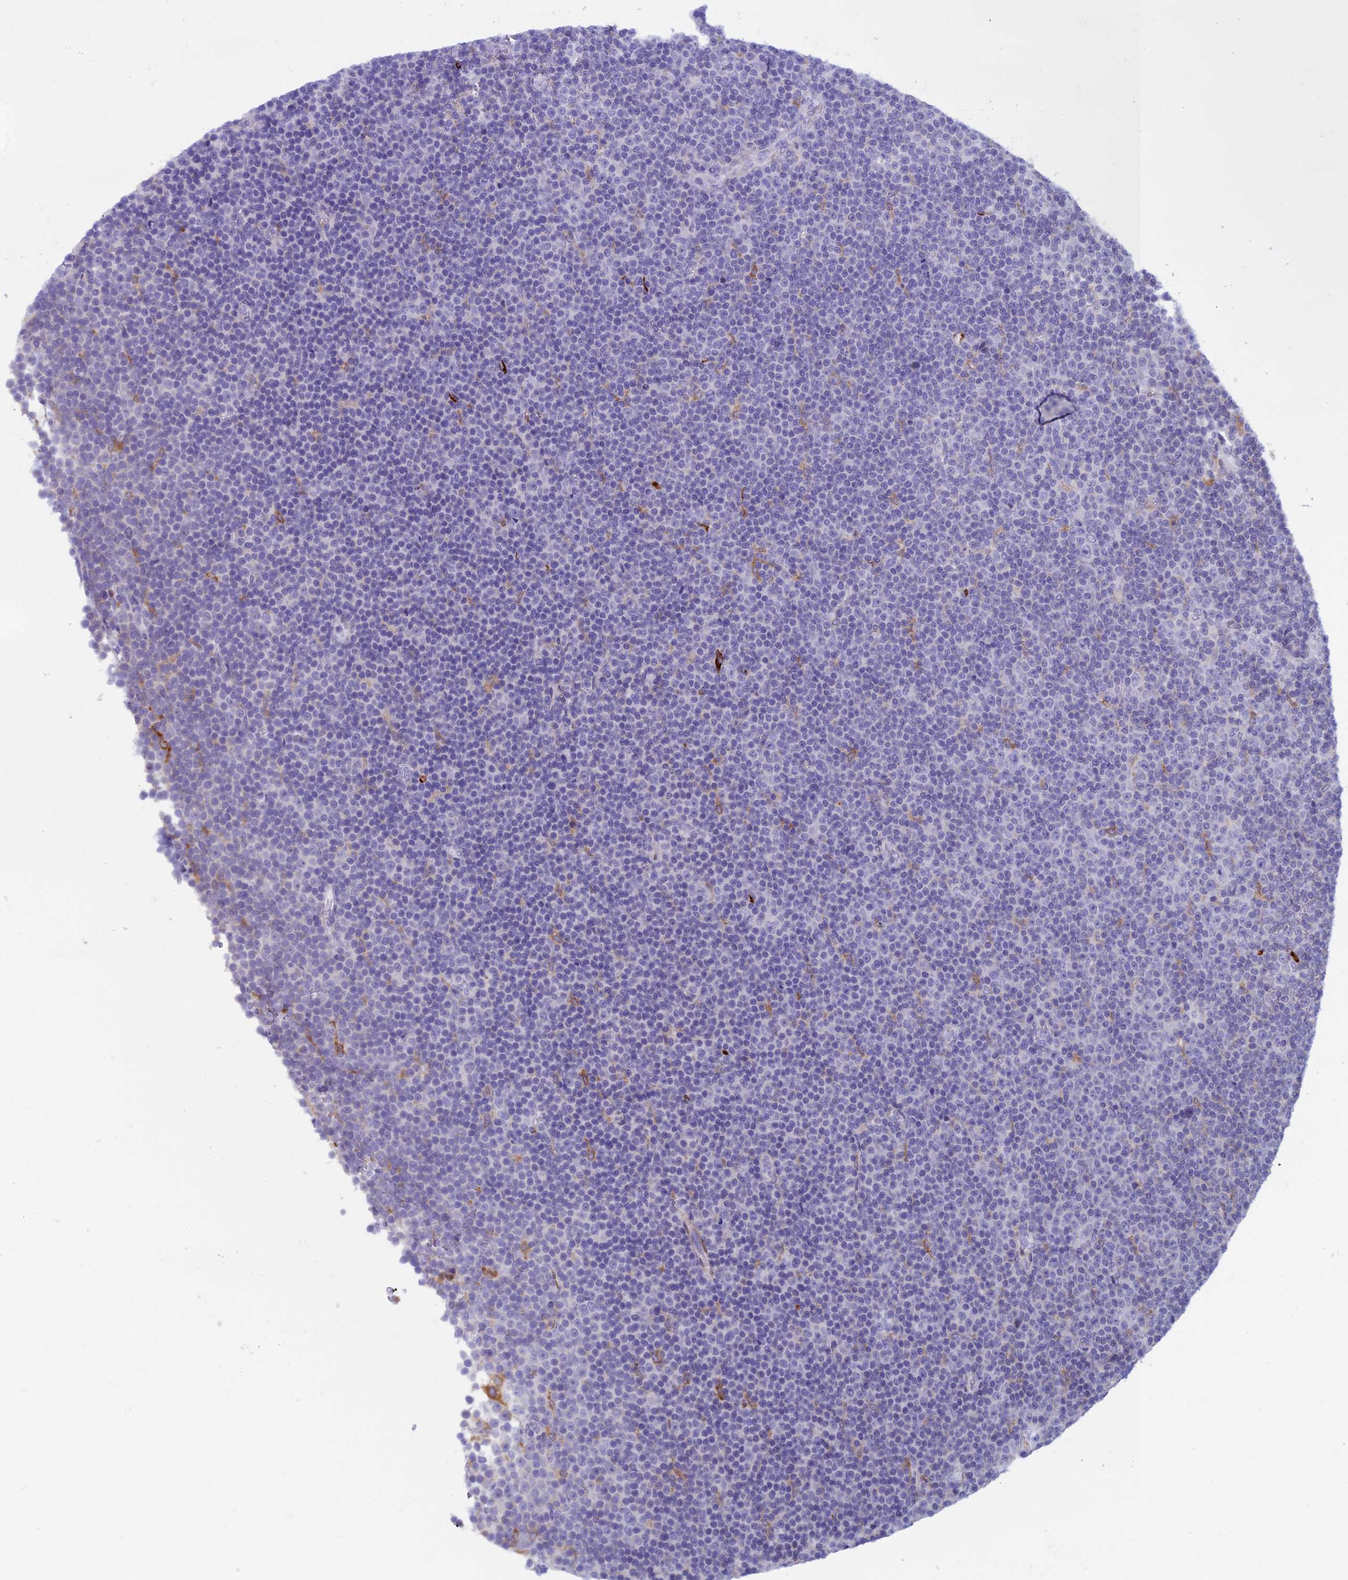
{"staining": {"intensity": "negative", "quantity": "none", "location": "none"}, "tissue": "lymphoma", "cell_type": "Tumor cells", "image_type": "cancer", "snomed": [{"axis": "morphology", "description": "Malignant lymphoma, non-Hodgkin's type, Low grade"}, {"axis": "topography", "description": "Lymph node"}], "caption": "Immunohistochemical staining of human lymphoma exhibits no significant positivity in tumor cells.", "gene": "IGSF6", "patient": {"sex": "female", "age": 67}}